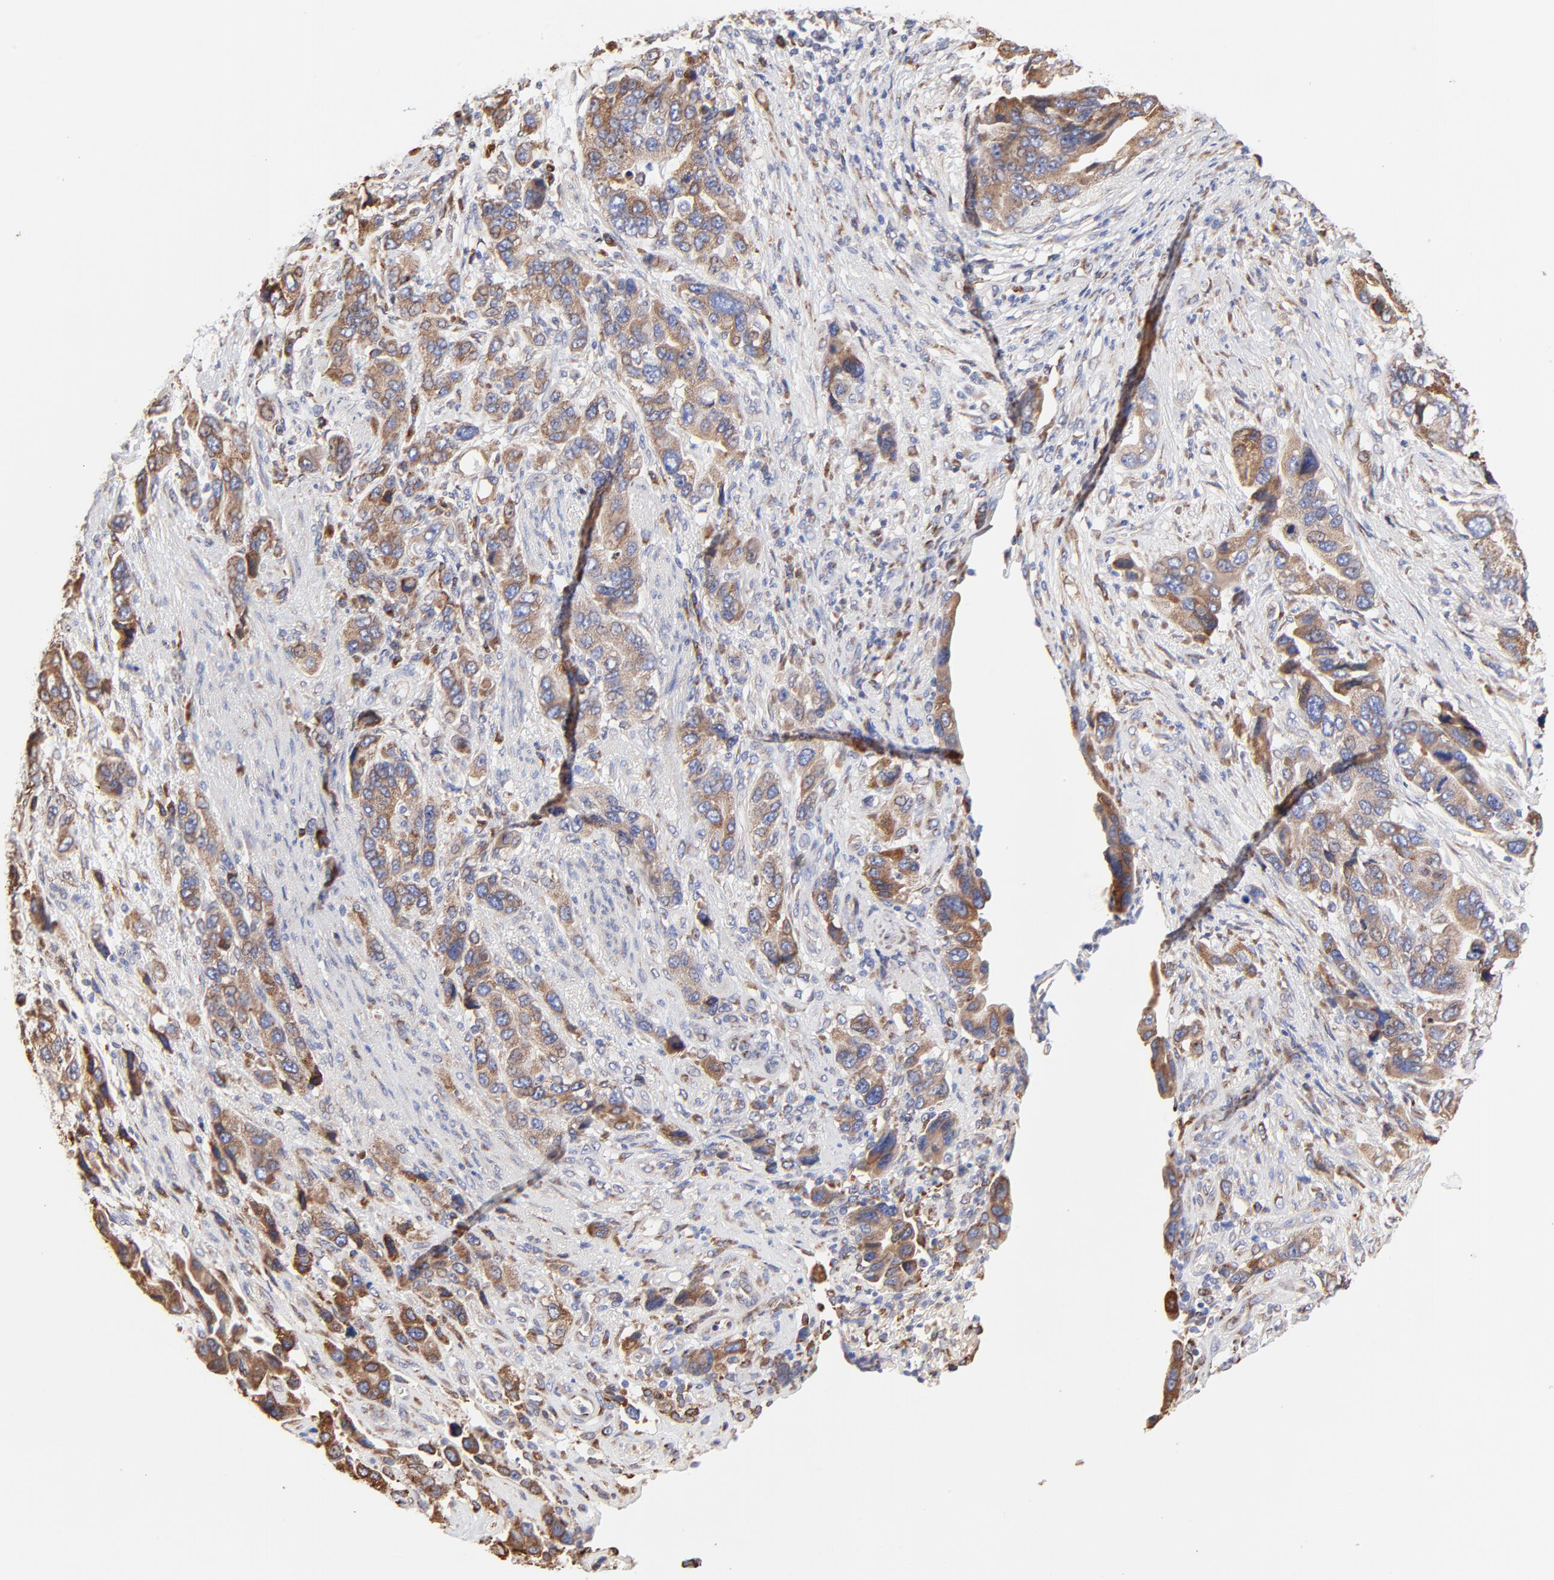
{"staining": {"intensity": "moderate", "quantity": ">75%", "location": "cytoplasmic/membranous"}, "tissue": "stomach cancer", "cell_type": "Tumor cells", "image_type": "cancer", "snomed": [{"axis": "morphology", "description": "Adenocarcinoma, NOS"}, {"axis": "topography", "description": "Stomach, lower"}], "caption": "Approximately >75% of tumor cells in stomach adenocarcinoma exhibit moderate cytoplasmic/membranous protein staining as visualized by brown immunohistochemical staining.", "gene": "LMAN1", "patient": {"sex": "female", "age": 93}}